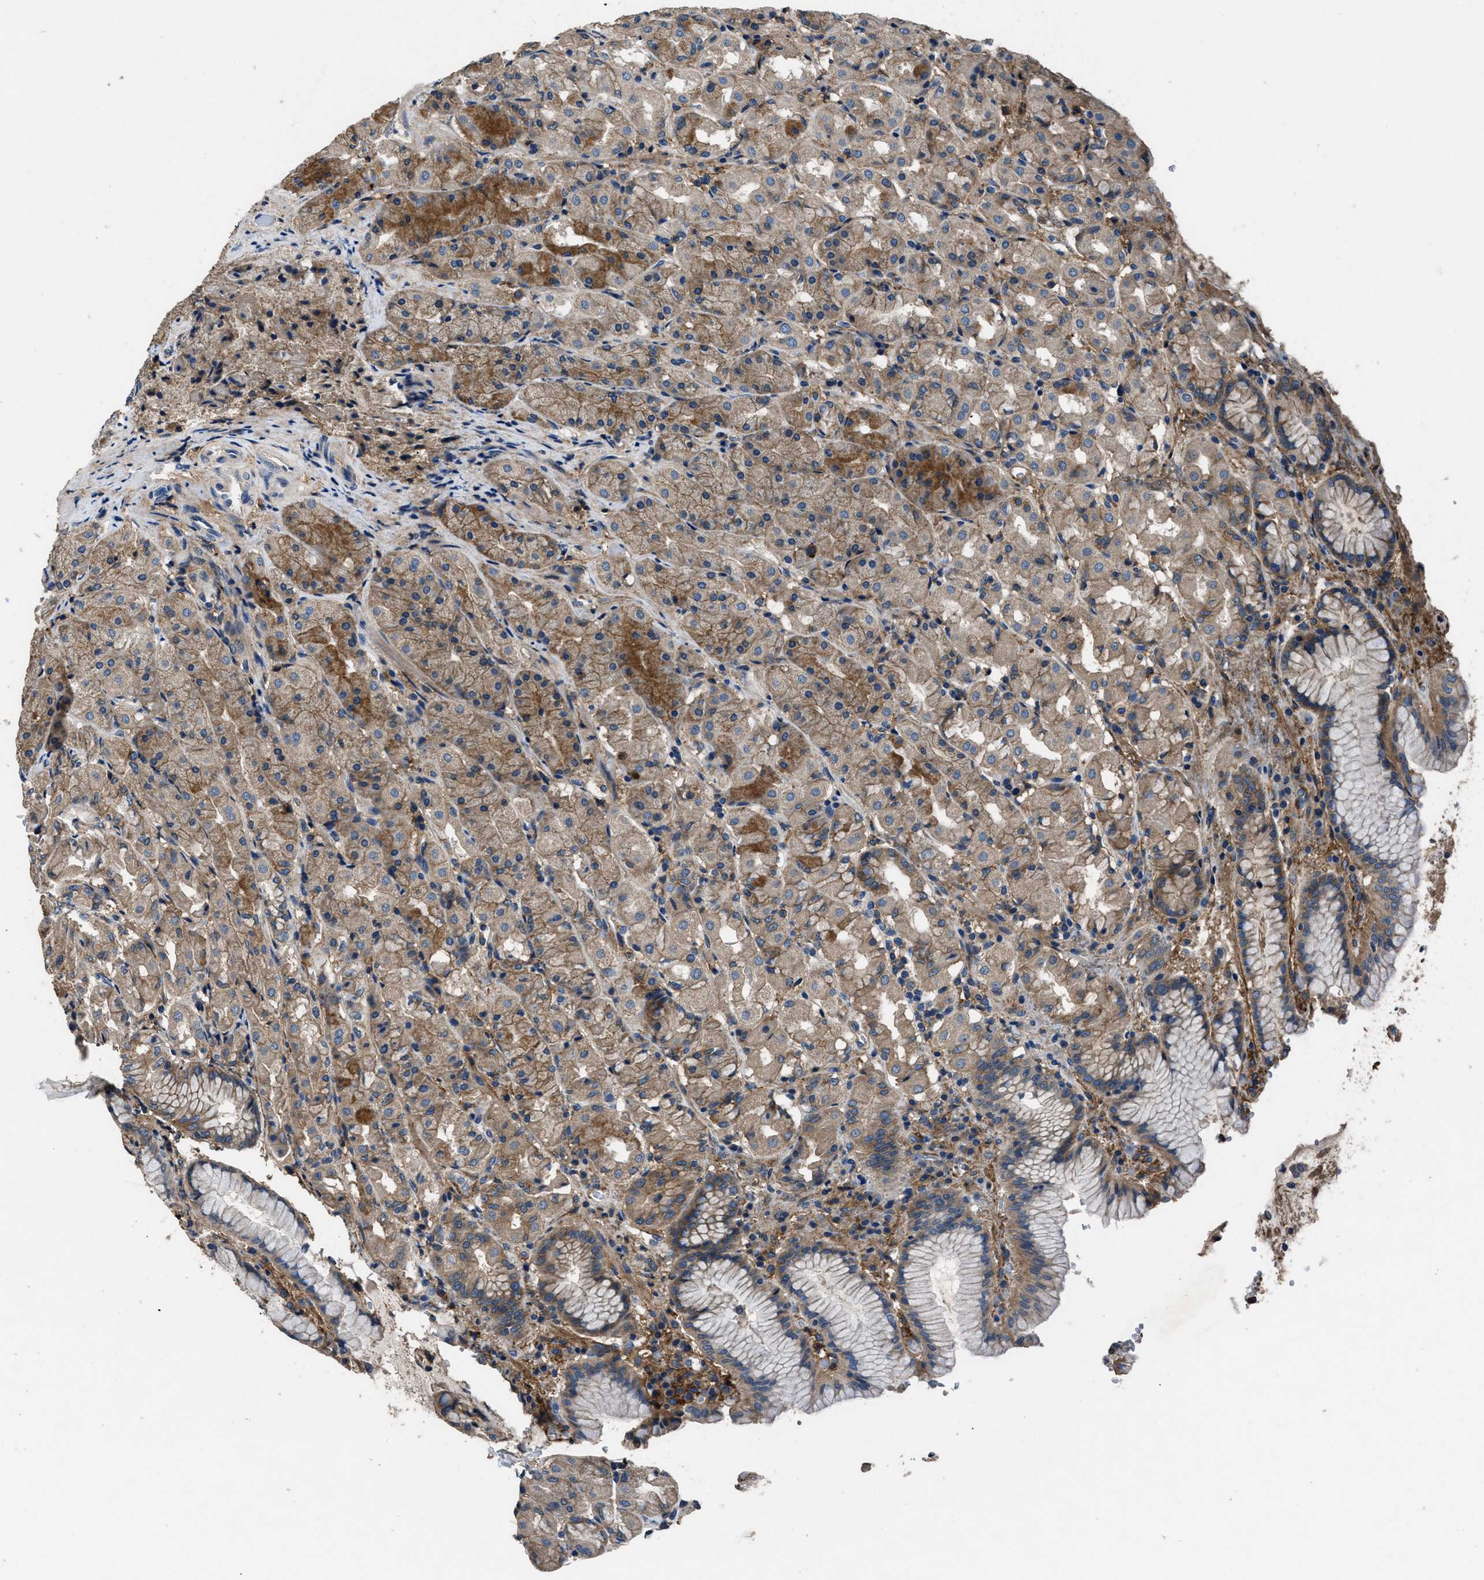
{"staining": {"intensity": "moderate", "quantity": "25%-75%", "location": "cytoplasmic/membranous"}, "tissue": "stomach", "cell_type": "Glandular cells", "image_type": "normal", "snomed": [{"axis": "morphology", "description": "Normal tissue, NOS"}, {"axis": "topography", "description": "Stomach"}, {"axis": "topography", "description": "Stomach, lower"}], "caption": "The photomicrograph demonstrates staining of normal stomach, revealing moderate cytoplasmic/membranous protein staining (brown color) within glandular cells.", "gene": "CD276", "patient": {"sex": "female", "age": 56}}